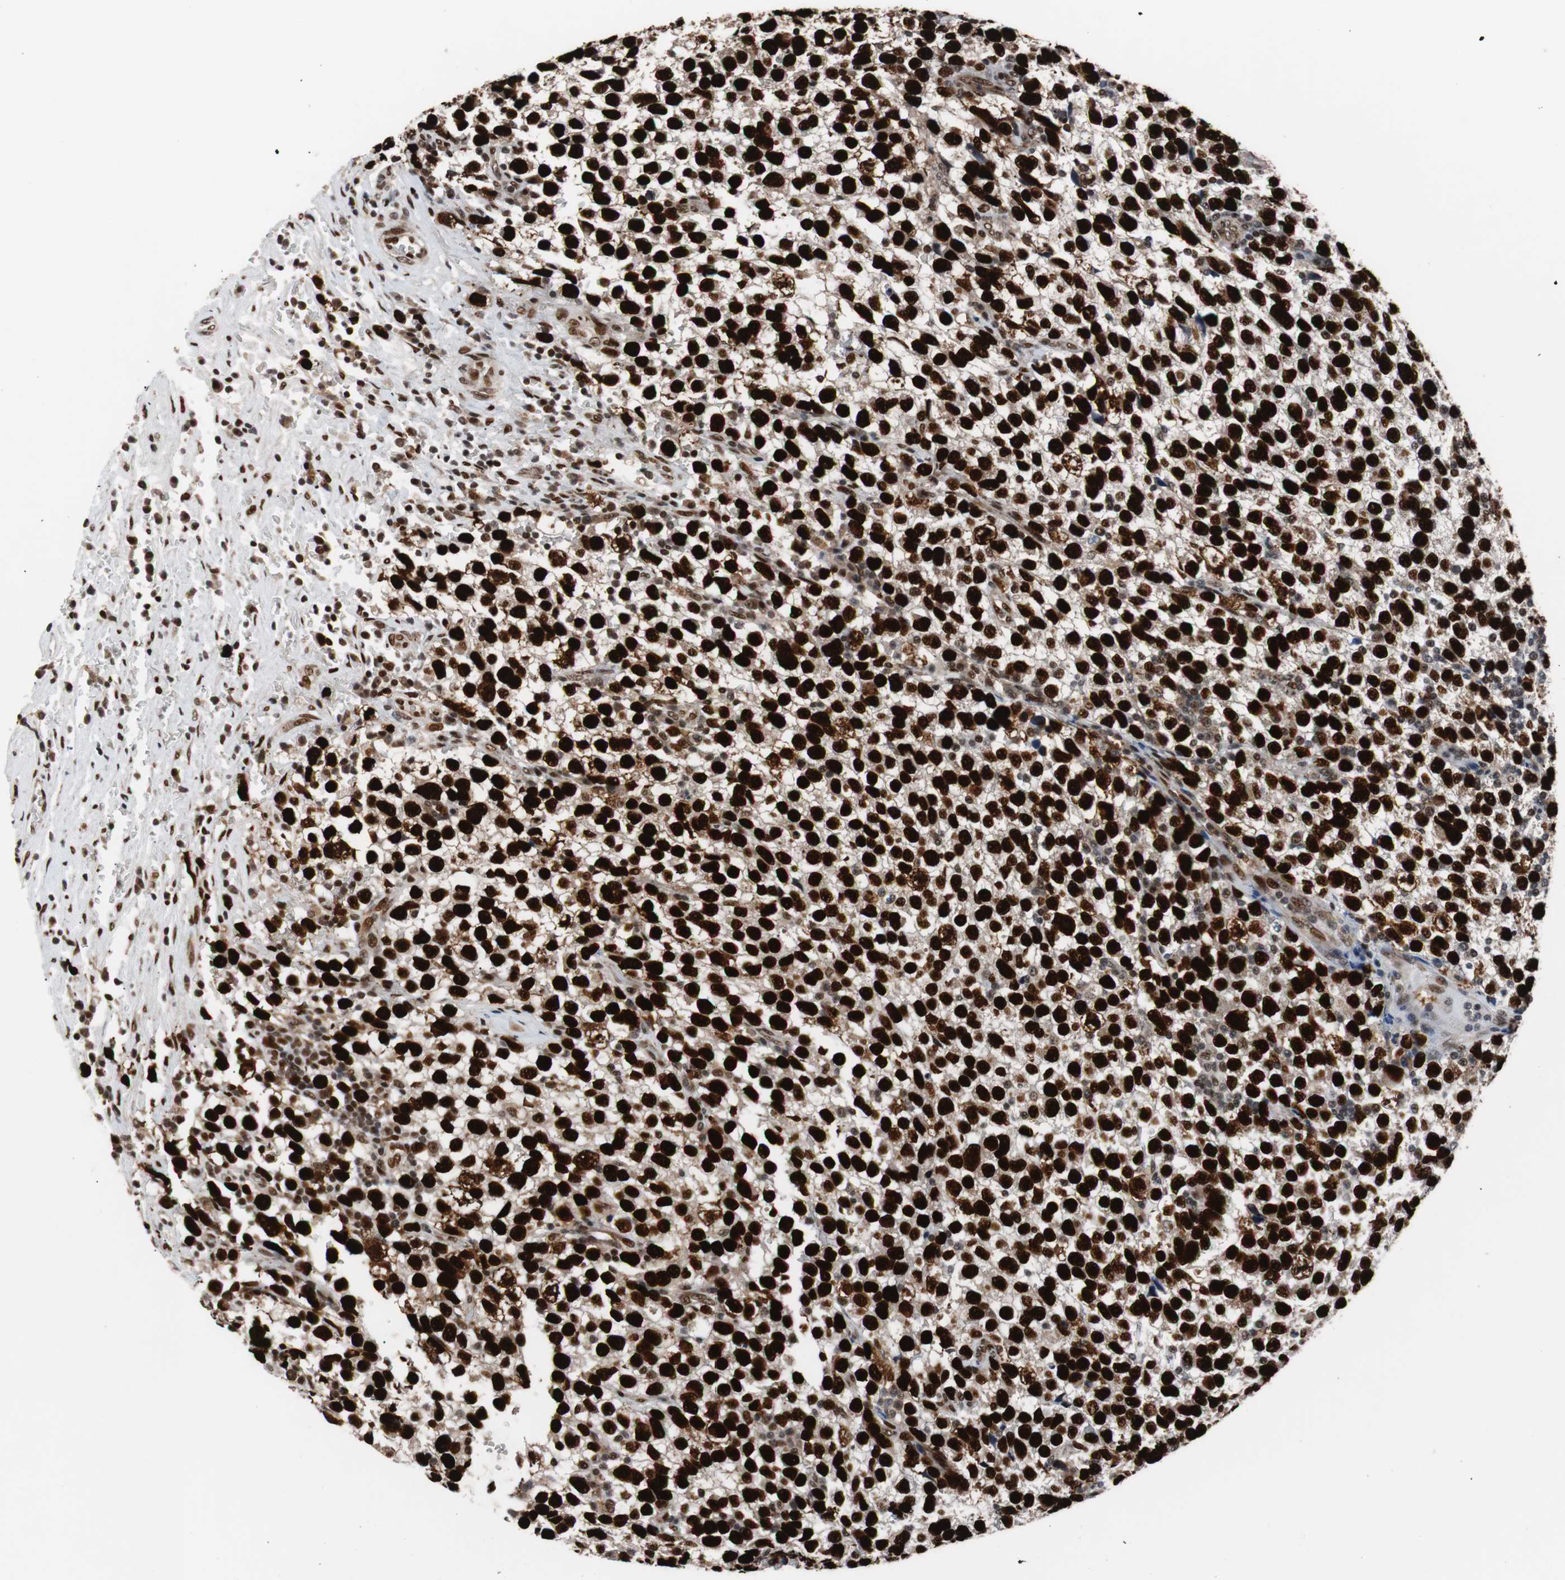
{"staining": {"intensity": "strong", "quantity": ">75%", "location": "nuclear"}, "tissue": "testis cancer", "cell_type": "Tumor cells", "image_type": "cancer", "snomed": [{"axis": "morphology", "description": "Seminoma, NOS"}, {"axis": "topography", "description": "Testis"}], "caption": "Immunohistochemistry staining of seminoma (testis), which demonstrates high levels of strong nuclear staining in about >75% of tumor cells indicating strong nuclear protein expression. The staining was performed using DAB (3,3'-diaminobenzidine) (brown) for protein detection and nuclei were counterstained in hematoxylin (blue).", "gene": "NBL1", "patient": {"sex": "male", "age": 33}}